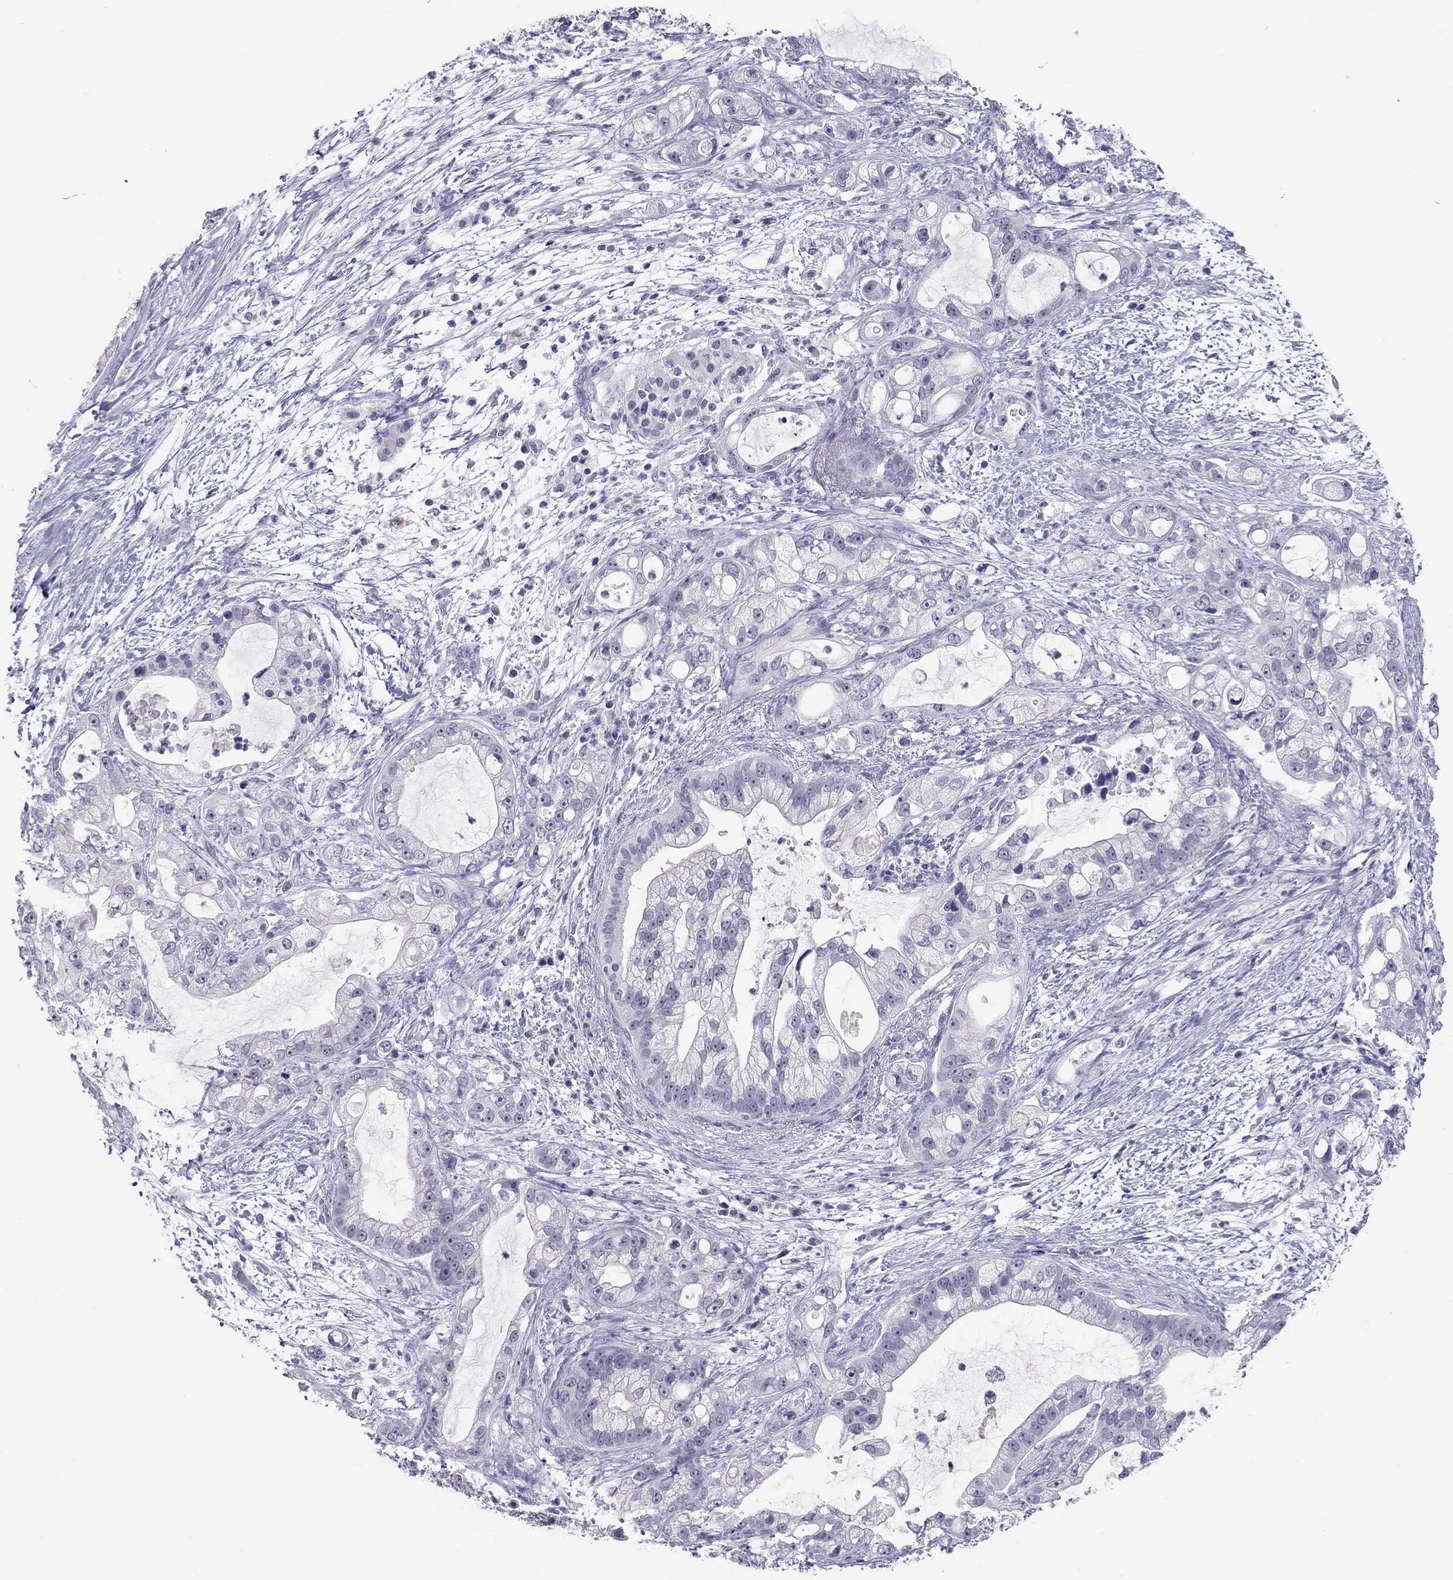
{"staining": {"intensity": "negative", "quantity": "none", "location": "none"}, "tissue": "pancreatic cancer", "cell_type": "Tumor cells", "image_type": "cancer", "snomed": [{"axis": "morphology", "description": "Adenocarcinoma, NOS"}, {"axis": "topography", "description": "Pancreas"}], "caption": "Tumor cells are negative for brown protein staining in pancreatic adenocarcinoma. (Immunohistochemistry, brightfield microscopy, high magnification).", "gene": "PSMB11", "patient": {"sex": "female", "age": 69}}